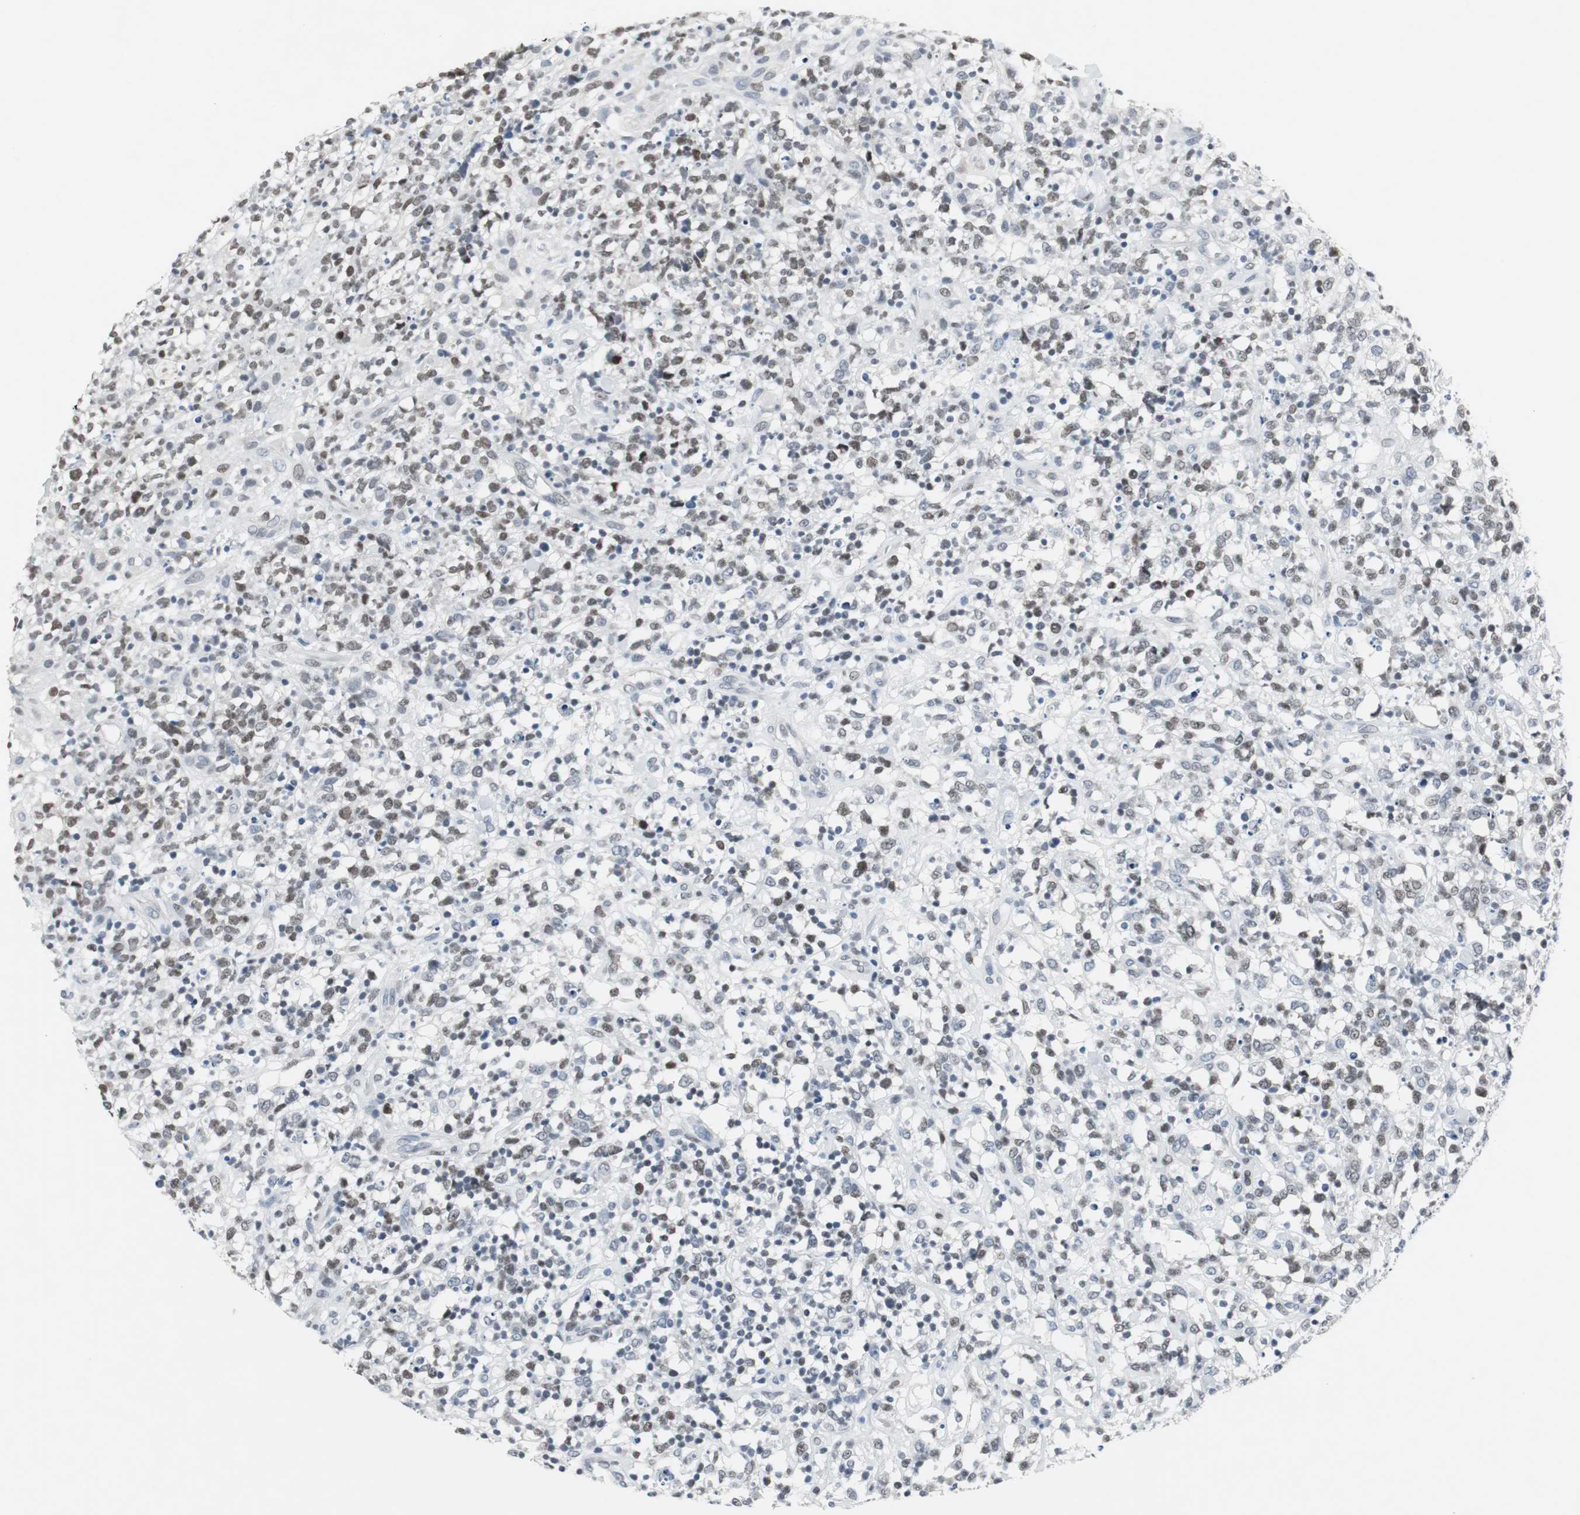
{"staining": {"intensity": "moderate", "quantity": "25%-75%", "location": "nuclear"}, "tissue": "lymphoma", "cell_type": "Tumor cells", "image_type": "cancer", "snomed": [{"axis": "morphology", "description": "Malignant lymphoma, non-Hodgkin's type, High grade"}, {"axis": "topography", "description": "Lymph node"}], "caption": "Lymphoma tissue reveals moderate nuclear staining in approximately 25%-75% of tumor cells, visualized by immunohistochemistry.", "gene": "ELK1", "patient": {"sex": "female", "age": 73}}